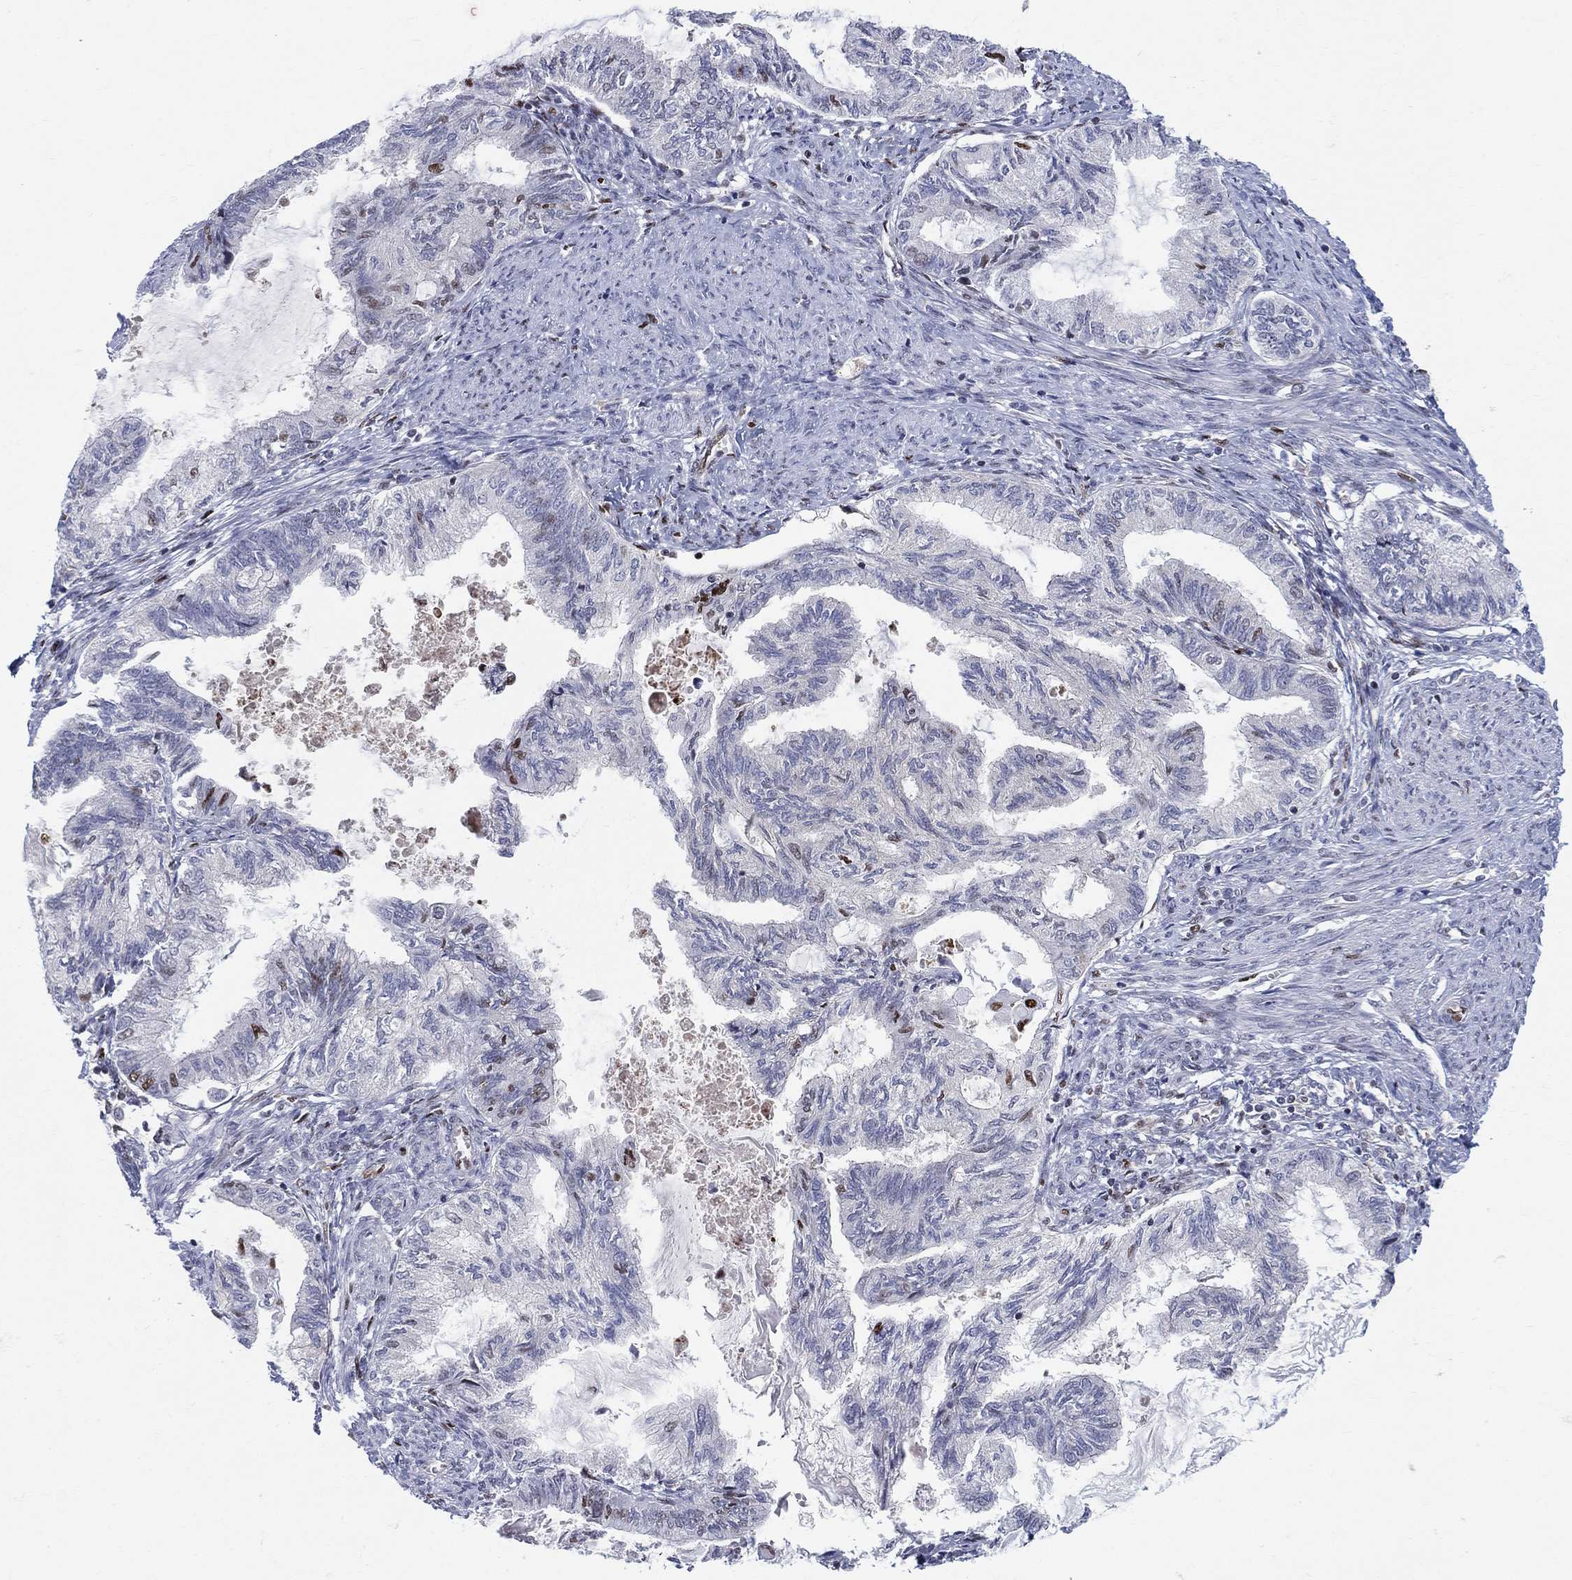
{"staining": {"intensity": "strong", "quantity": "<25%", "location": "nuclear"}, "tissue": "endometrial cancer", "cell_type": "Tumor cells", "image_type": "cancer", "snomed": [{"axis": "morphology", "description": "Adenocarcinoma, NOS"}, {"axis": "topography", "description": "Endometrium"}], "caption": "Protein staining shows strong nuclear staining in about <25% of tumor cells in endometrial cancer (adenocarcinoma).", "gene": "ZNHIT3", "patient": {"sex": "female", "age": 86}}